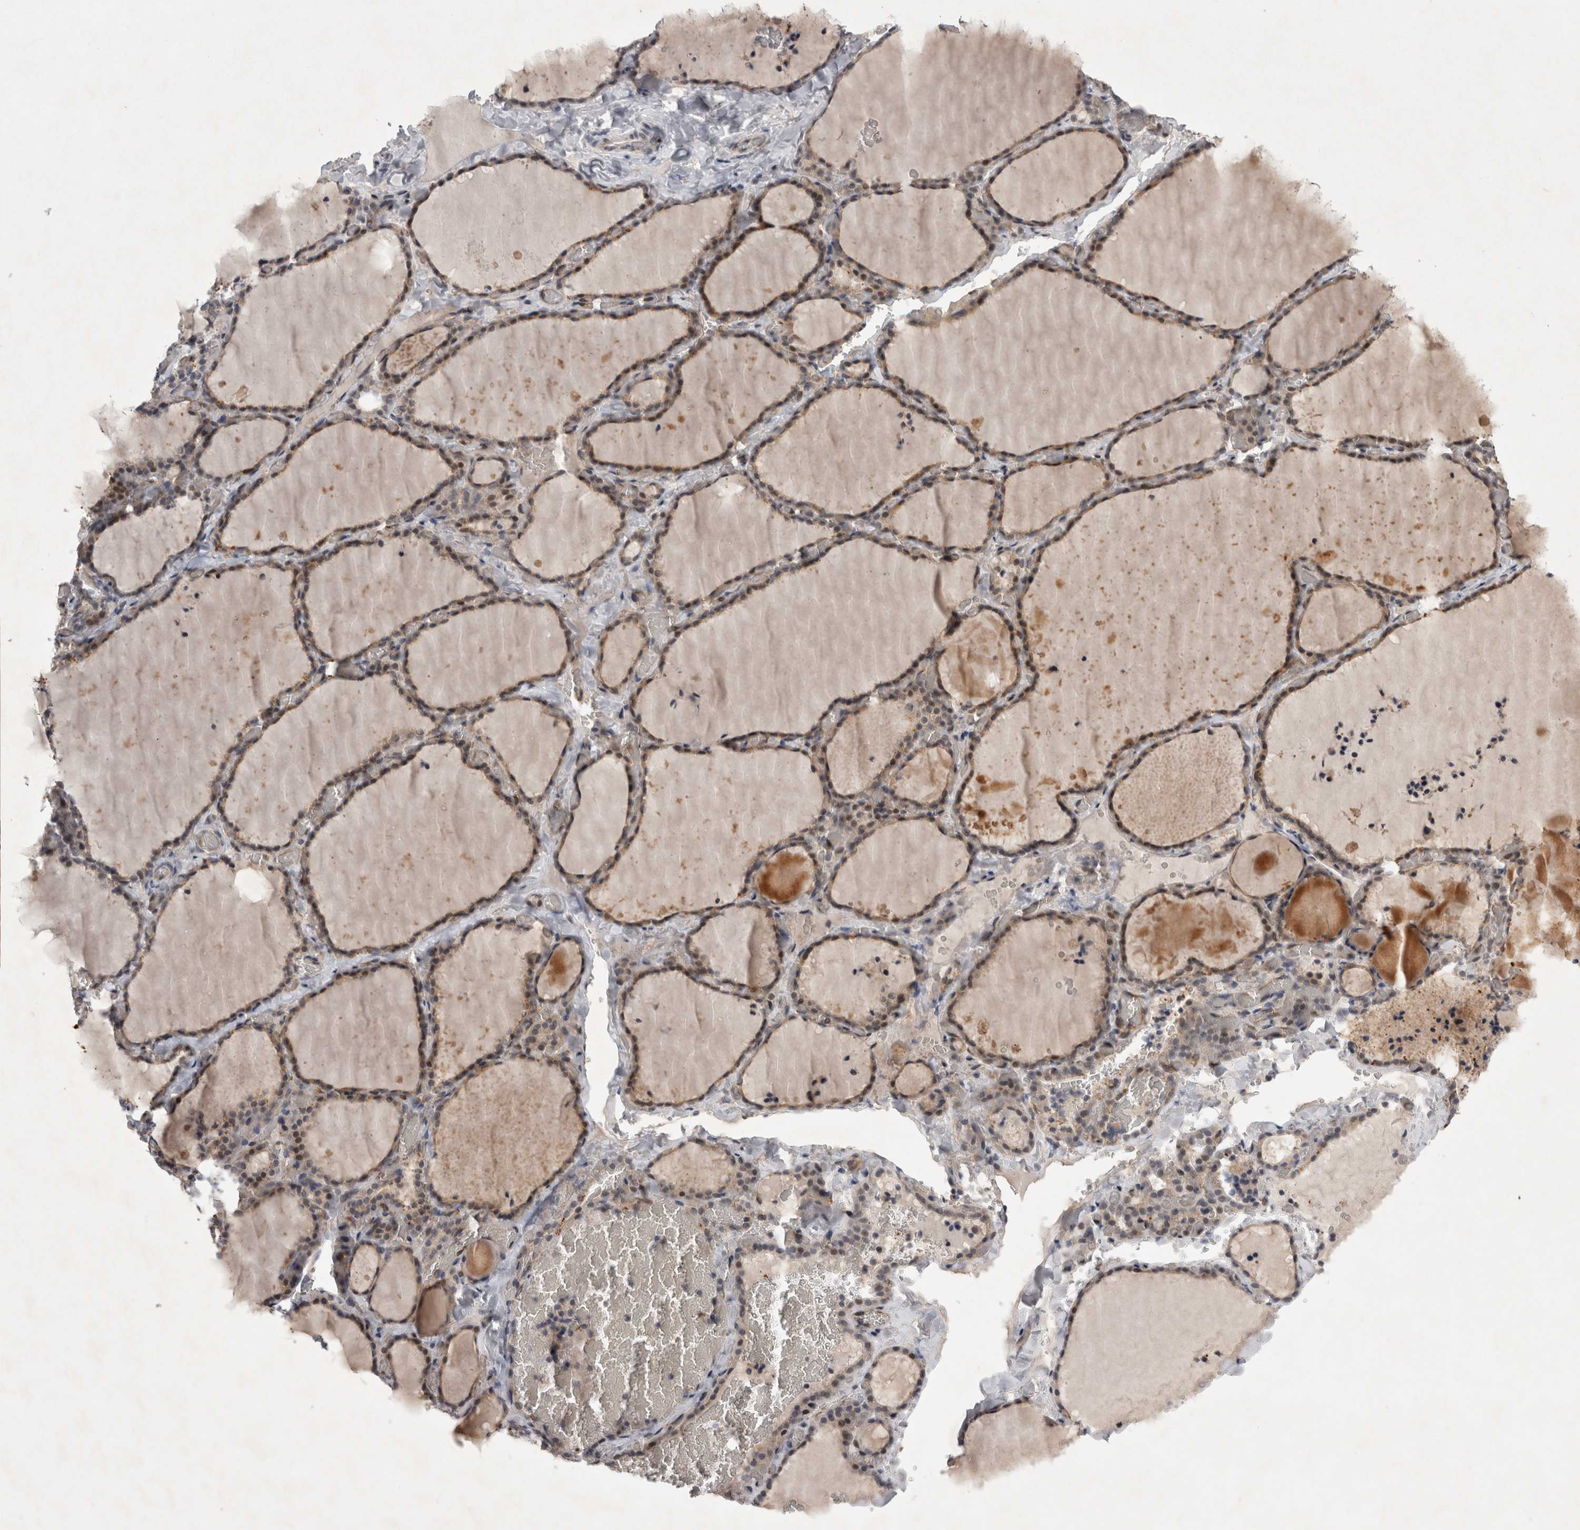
{"staining": {"intensity": "weak", "quantity": "25%-75%", "location": "cytoplasmic/membranous,nuclear"}, "tissue": "thyroid gland", "cell_type": "Glandular cells", "image_type": "normal", "snomed": [{"axis": "morphology", "description": "Normal tissue, NOS"}, {"axis": "topography", "description": "Thyroid gland"}], "caption": "Immunohistochemistry (DAB) staining of benign human thyroid gland displays weak cytoplasmic/membranous,nuclear protein positivity in approximately 25%-75% of glandular cells.", "gene": "PARP11", "patient": {"sex": "female", "age": 22}}